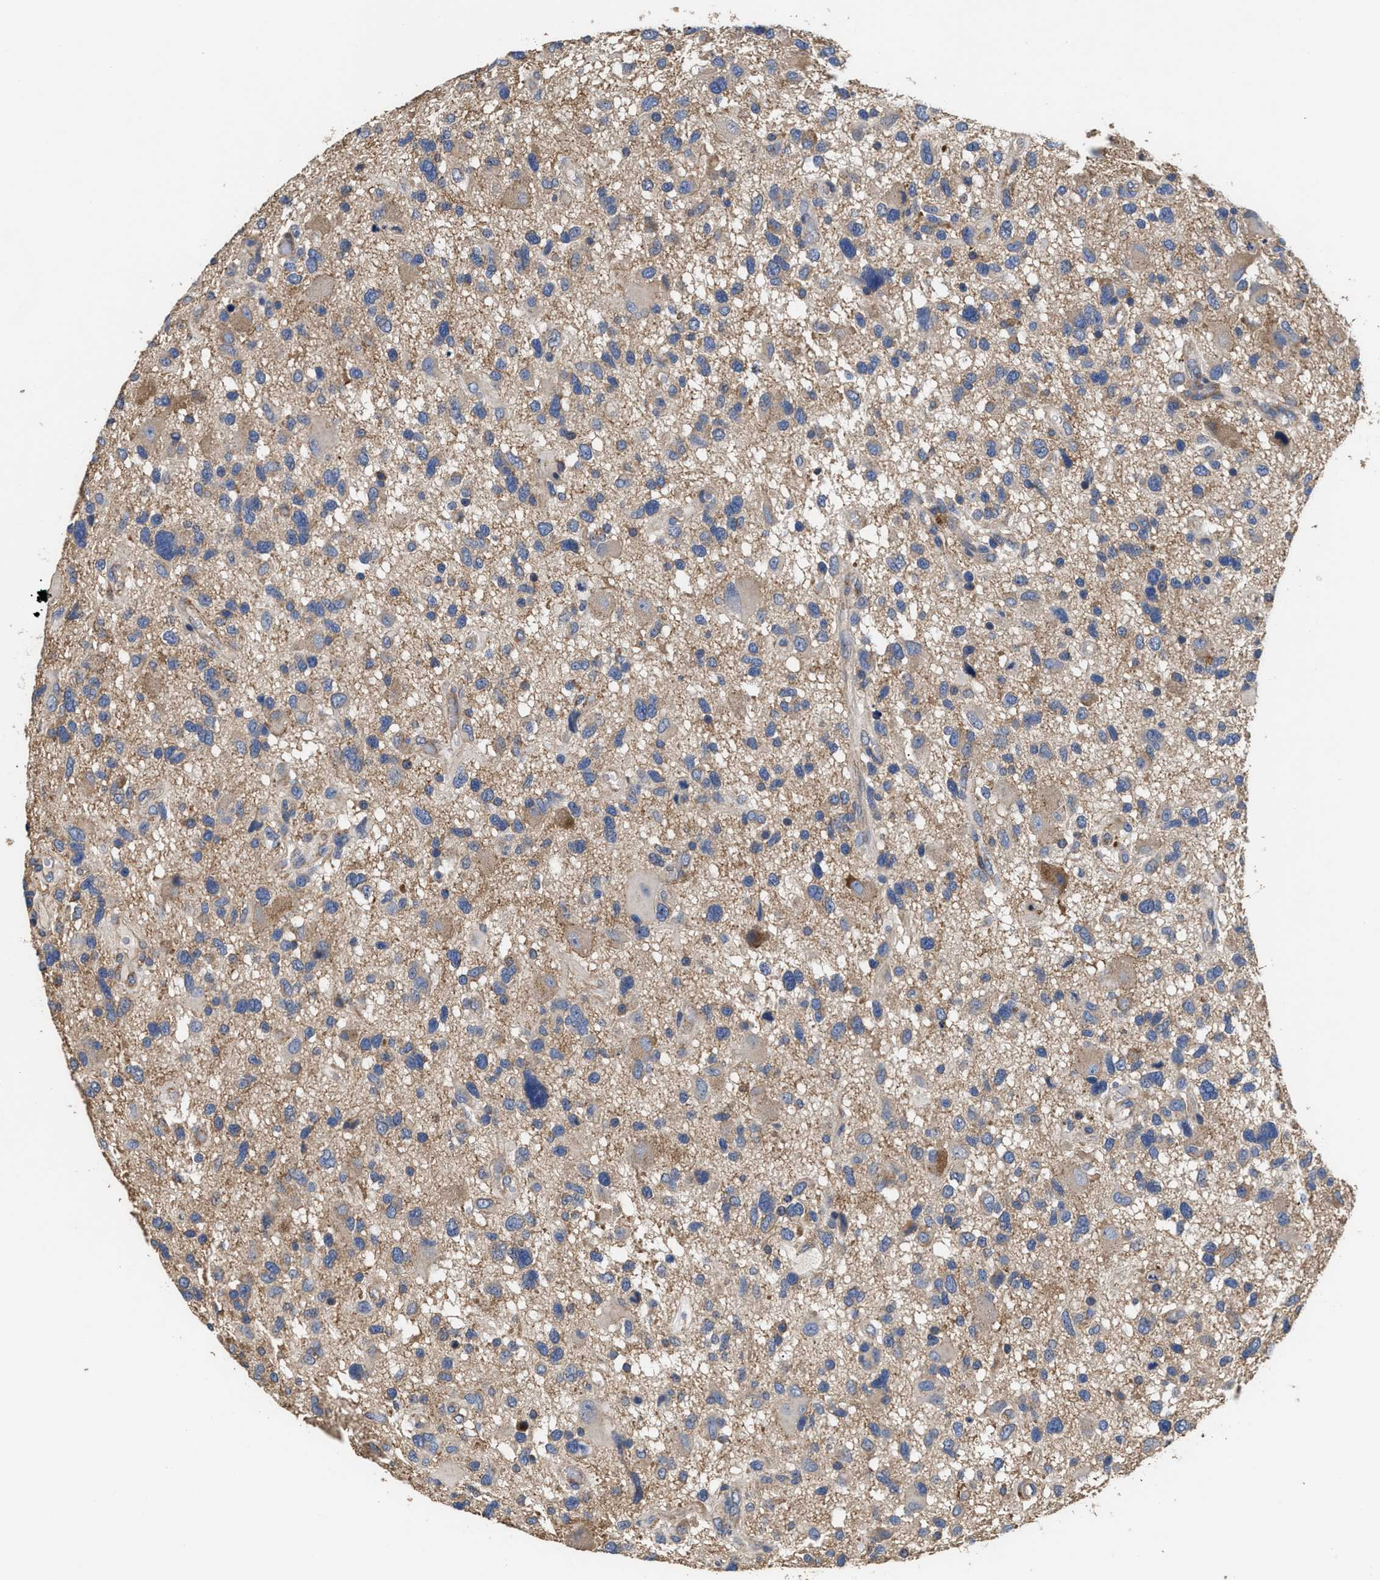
{"staining": {"intensity": "weak", "quantity": "25%-75%", "location": "cytoplasmic/membranous"}, "tissue": "glioma", "cell_type": "Tumor cells", "image_type": "cancer", "snomed": [{"axis": "morphology", "description": "Glioma, malignant, High grade"}, {"axis": "topography", "description": "Brain"}], "caption": "The histopathology image demonstrates a brown stain indicating the presence of a protein in the cytoplasmic/membranous of tumor cells in glioma. (DAB = brown stain, brightfield microscopy at high magnification).", "gene": "KLB", "patient": {"sex": "male", "age": 33}}